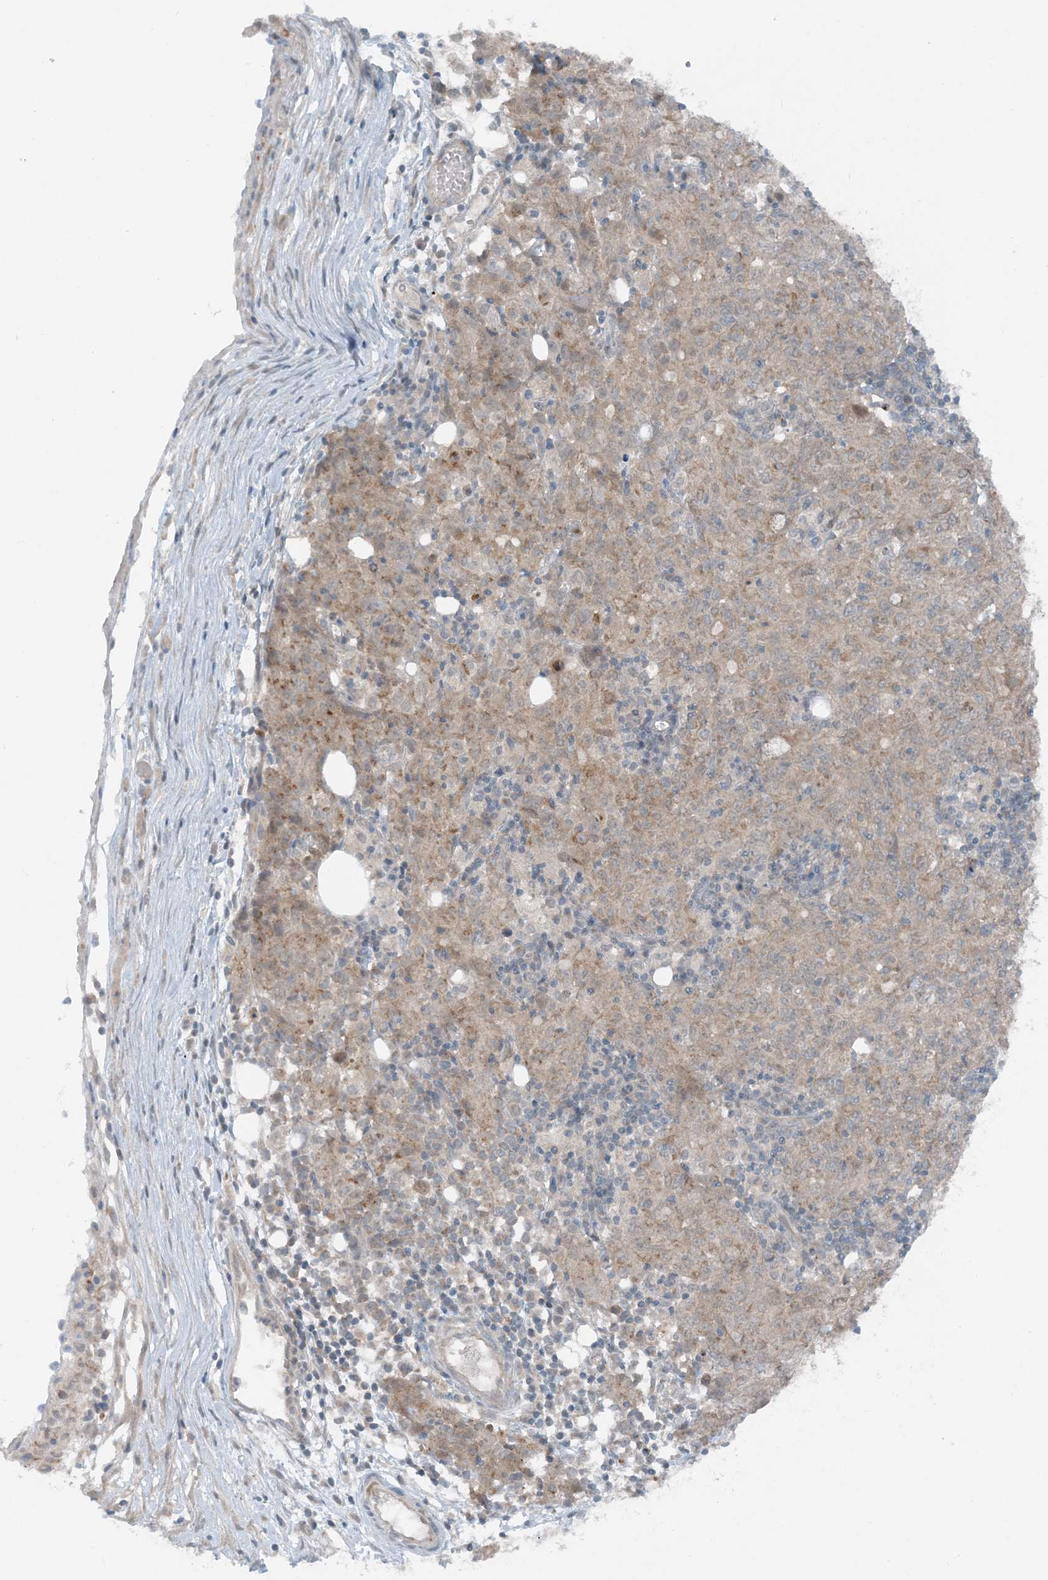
{"staining": {"intensity": "weak", "quantity": ">75%", "location": "cytoplasmic/membranous"}, "tissue": "ovarian cancer", "cell_type": "Tumor cells", "image_type": "cancer", "snomed": [{"axis": "morphology", "description": "Carcinoma, endometroid"}, {"axis": "topography", "description": "Ovary"}], "caption": "Protein staining of endometroid carcinoma (ovarian) tissue displays weak cytoplasmic/membranous staining in about >75% of tumor cells. The protein is shown in brown color, while the nuclei are stained blue.", "gene": "MITD1", "patient": {"sex": "female", "age": 42}}